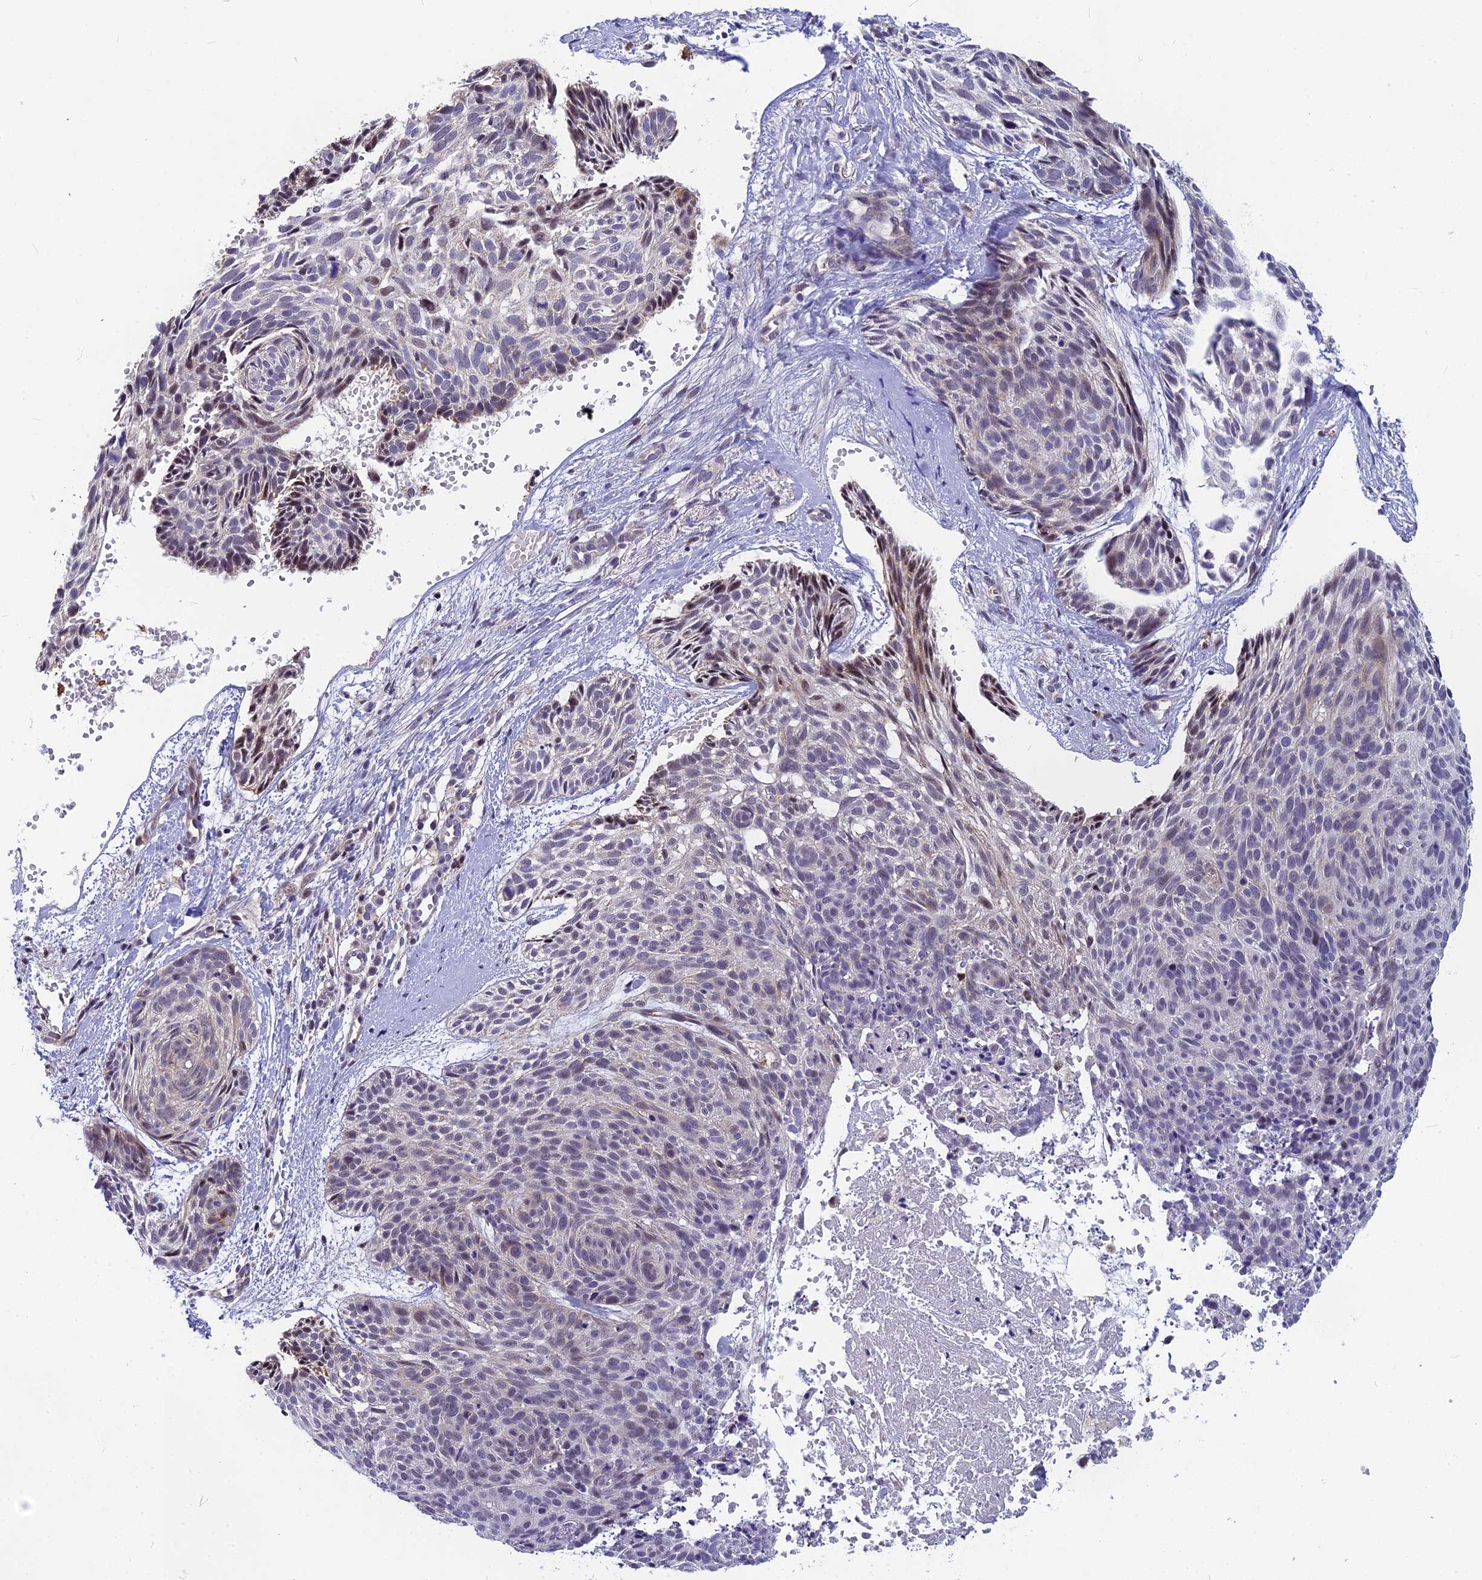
{"staining": {"intensity": "moderate", "quantity": "<25%", "location": "nuclear"}, "tissue": "skin cancer", "cell_type": "Tumor cells", "image_type": "cancer", "snomed": [{"axis": "morphology", "description": "Normal tissue, NOS"}, {"axis": "morphology", "description": "Basal cell carcinoma"}, {"axis": "topography", "description": "Skin"}], "caption": "An image showing moderate nuclear expression in about <25% of tumor cells in skin cancer (basal cell carcinoma), as visualized by brown immunohistochemical staining.", "gene": "CMC1", "patient": {"sex": "male", "age": 66}}